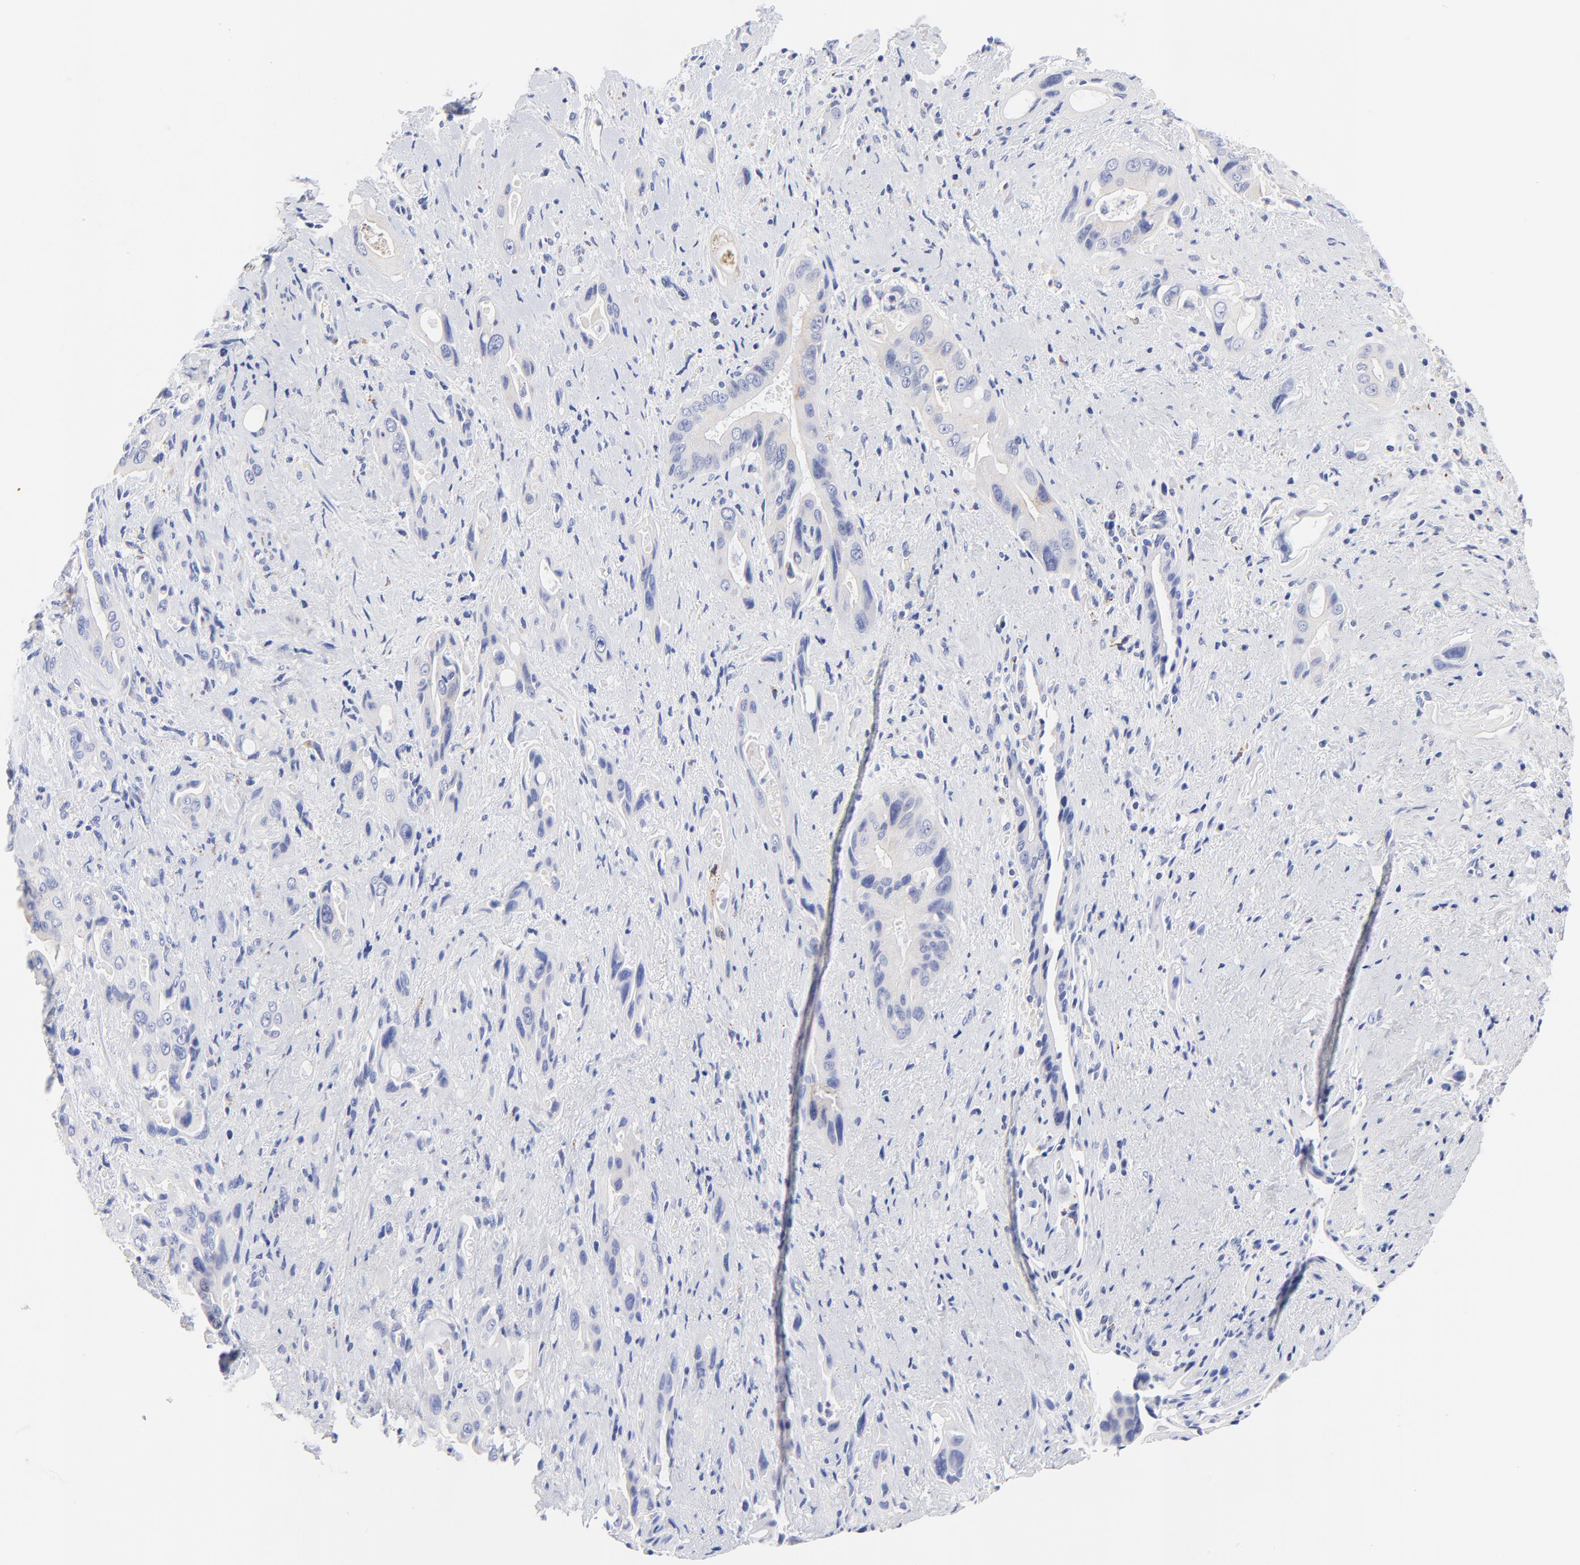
{"staining": {"intensity": "negative", "quantity": "none", "location": "none"}, "tissue": "pancreatic cancer", "cell_type": "Tumor cells", "image_type": "cancer", "snomed": [{"axis": "morphology", "description": "Adenocarcinoma, NOS"}, {"axis": "topography", "description": "Pancreas"}], "caption": "The micrograph demonstrates no staining of tumor cells in pancreatic cancer.", "gene": "FBXO10", "patient": {"sex": "male", "age": 77}}